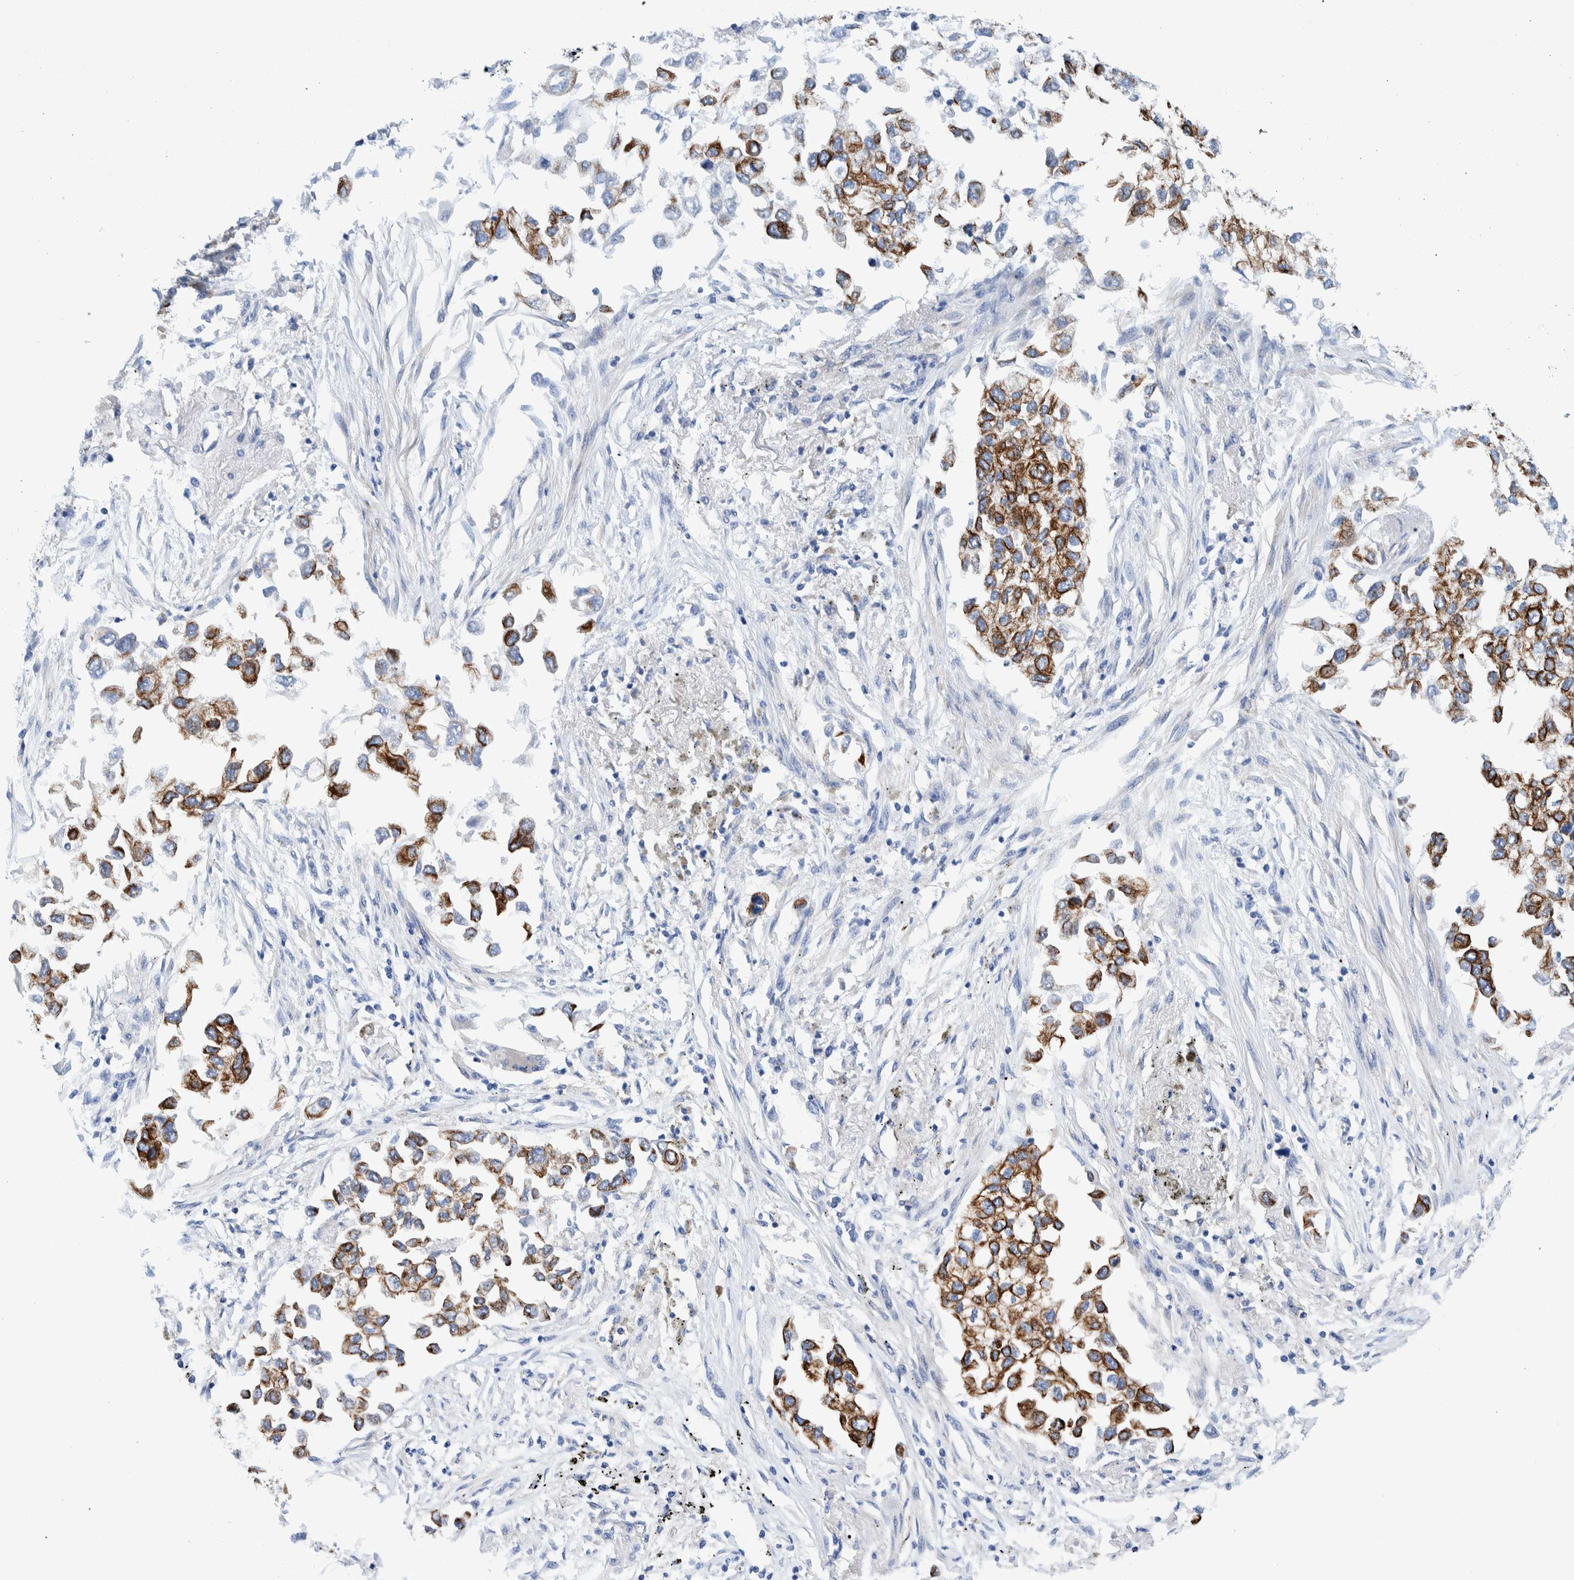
{"staining": {"intensity": "moderate", "quantity": ">75%", "location": "cytoplasmic/membranous"}, "tissue": "lung cancer", "cell_type": "Tumor cells", "image_type": "cancer", "snomed": [{"axis": "morphology", "description": "Inflammation, NOS"}, {"axis": "morphology", "description": "Adenocarcinoma, NOS"}, {"axis": "topography", "description": "Lung"}], "caption": "IHC of human lung adenocarcinoma demonstrates medium levels of moderate cytoplasmic/membranous positivity in about >75% of tumor cells.", "gene": "MKS1", "patient": {"sex": "male", "age": 63}}